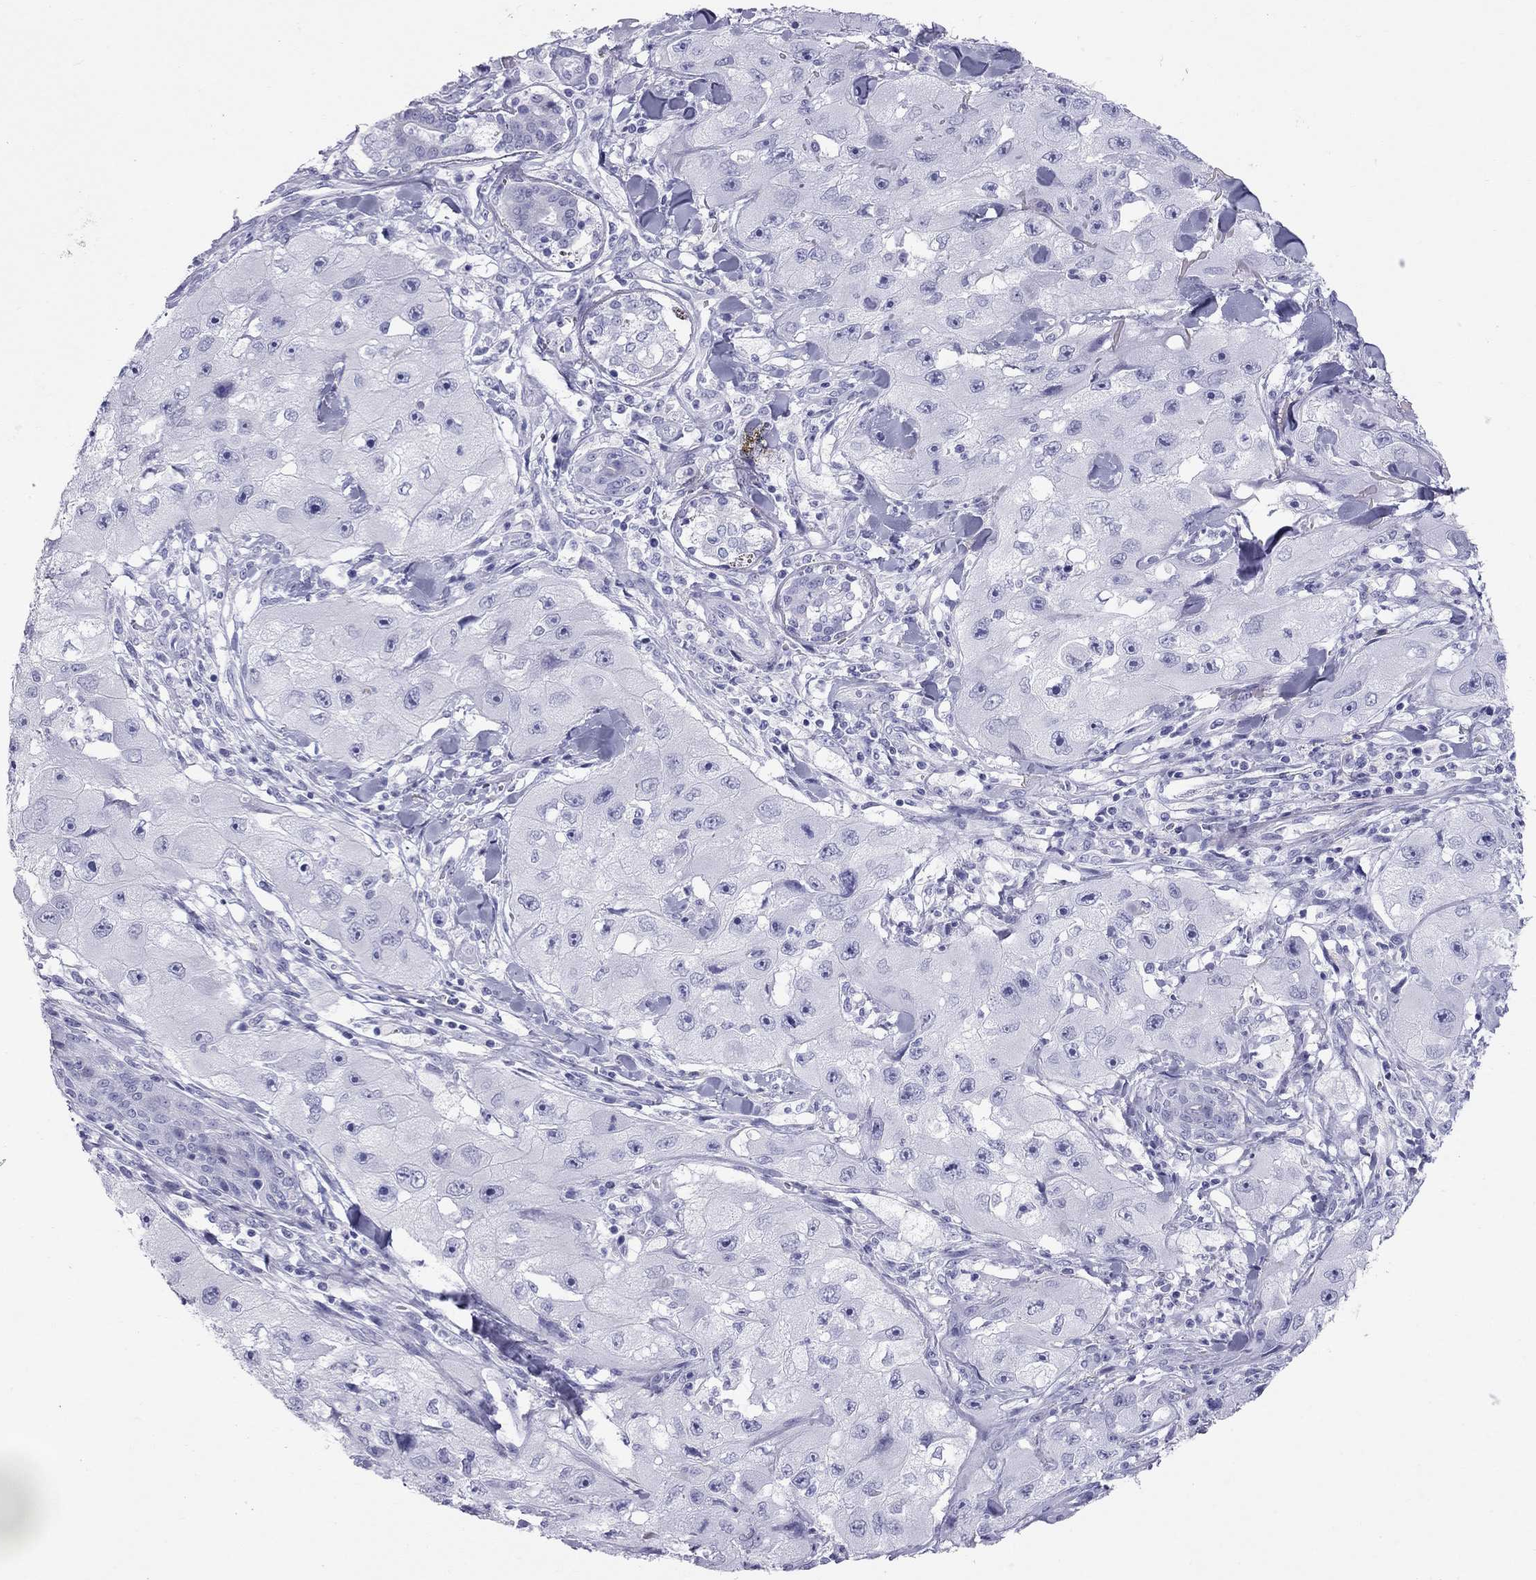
{"staining": {"intensity": "negative", "quantity": "none", "location": "none"}, "tissue": "skin cancer", "cell_type": "Tumor cells", "image_type": "cancer", "snomed": [{"axis": "morphology", "description": "Squamous cell carcinoma, NOS"}, {"axis": "topography", "description": "Skin"}, {"axis": "topography", "description": "Subcutis"}], "caption": "A high-resolution image shows immunohistochemistry staining of skin cancer, which shows no significant positivity in tumor cells.", "gene": "TRPM3", "patient": {"sex": "male", "age": 73}}